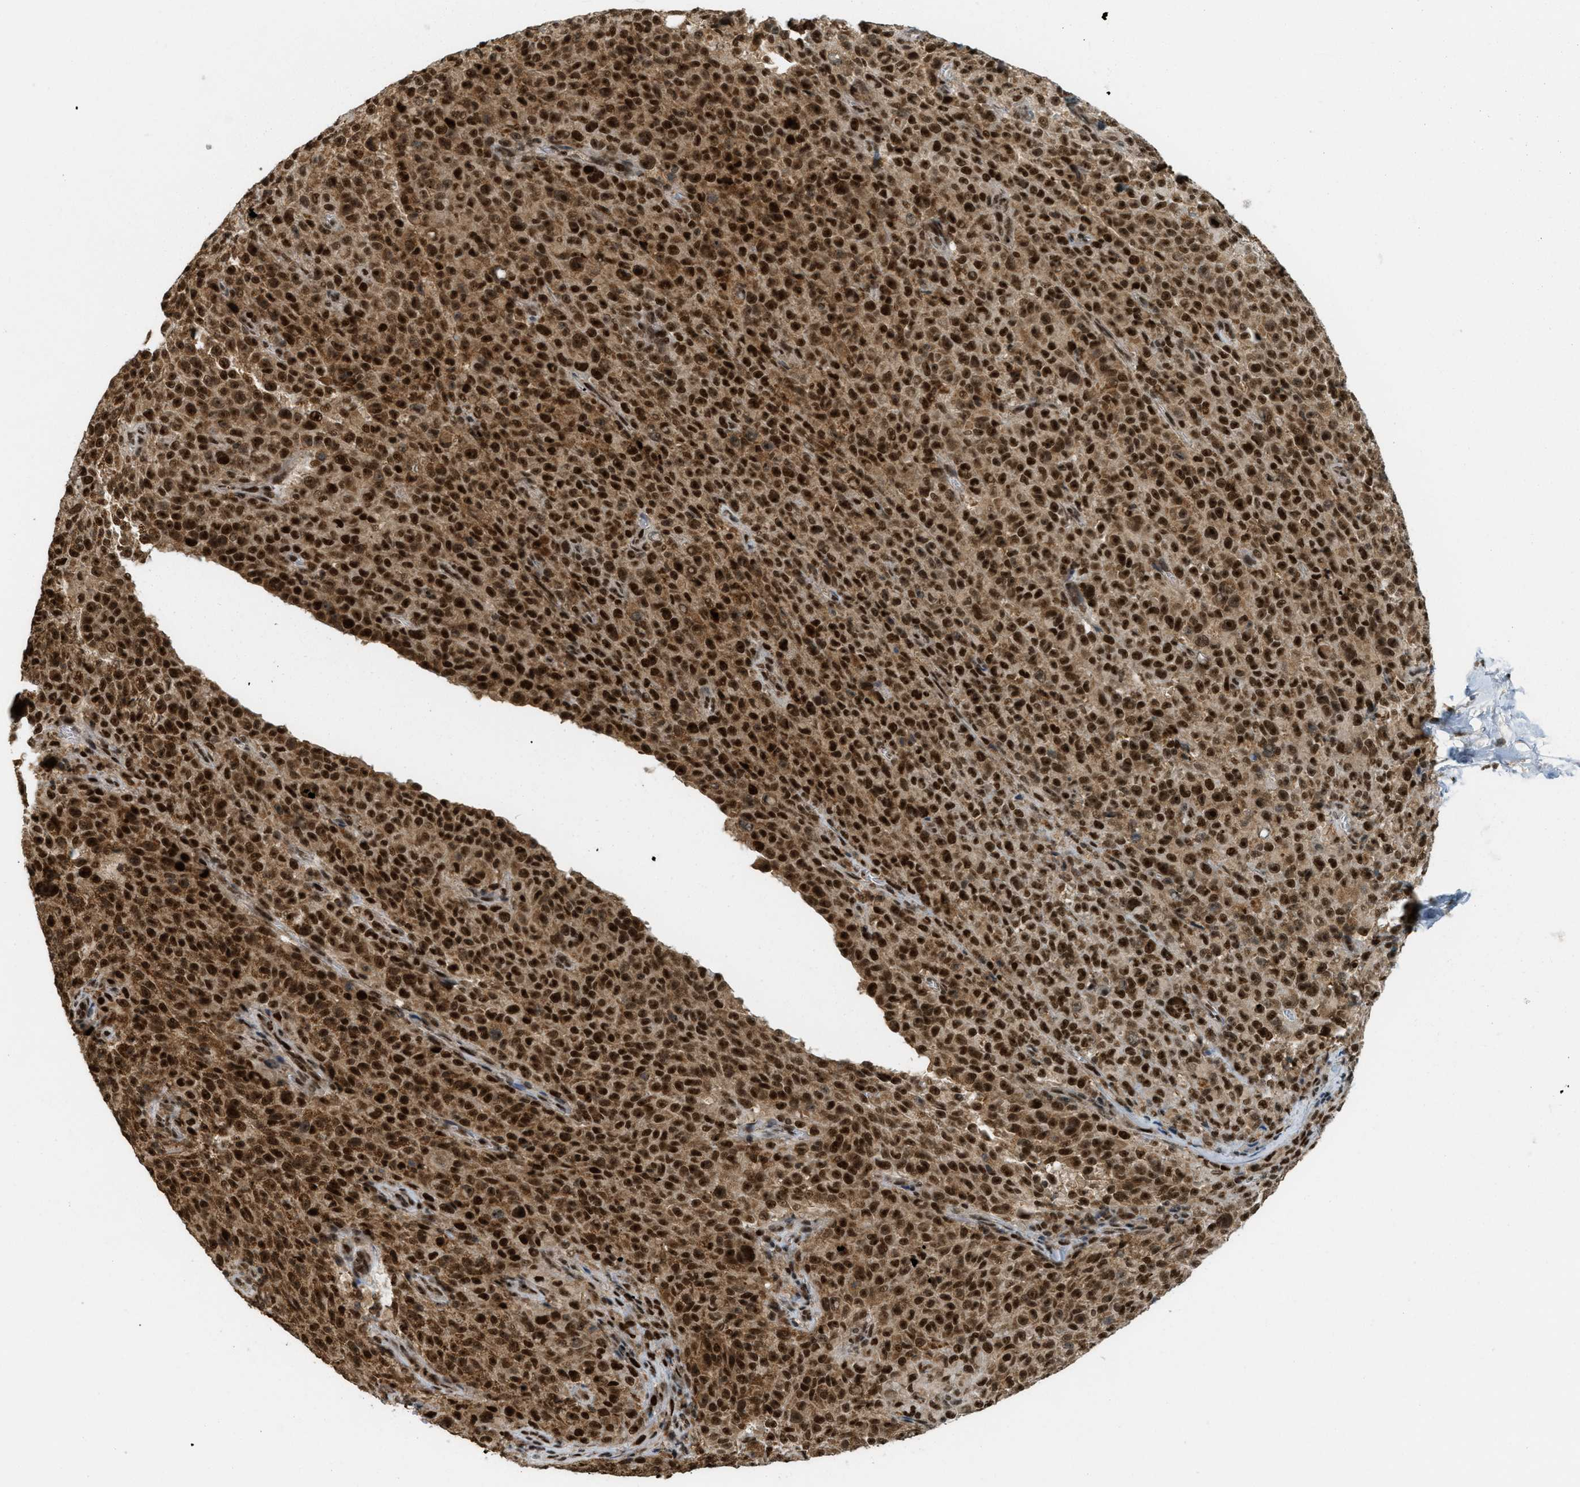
{"staining": {"intensity": "strong", "quantity": ">75%", "location": "cytoplasmic/membranous,nuclear"}, "tissue": "melanoma", "cell_type": "Tumor cells", "image_type": "cancer", "snomed": [{"axis": "morphology", "description": "Malignant melanoma, NOS"}, {"axis": "topography", "description": "Skin"}], "caption": "Protein expression analysis of human melanoma reveals strong cytoplasmic/membranous and nuclear staining in approximately >75% of tumor cells.", "gene": "TLK1", "patient": {"sex": "female", "age": 82}}